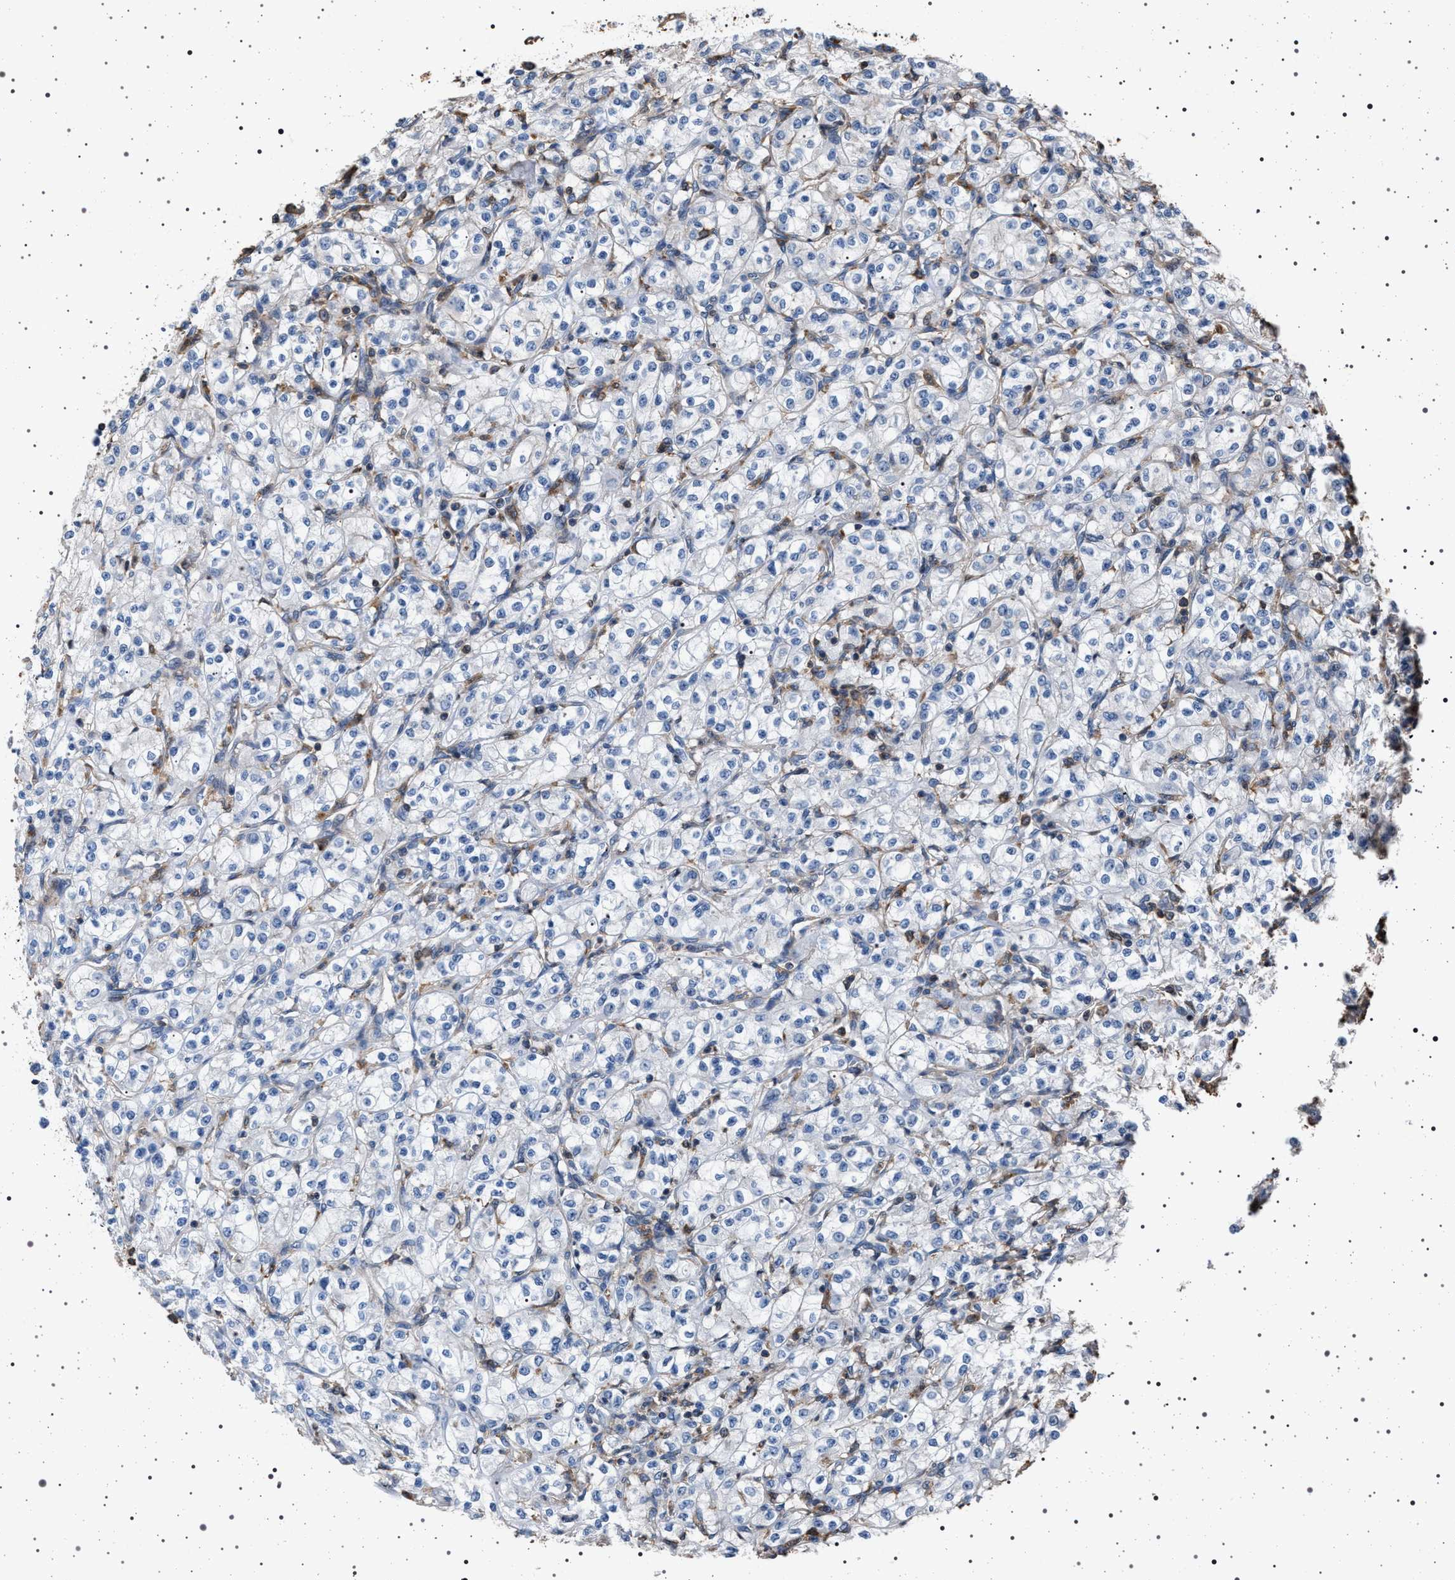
{"staining": {"intensity": "negative", "quantity": "none", "location": "none"}, "tissue": "renal cancer", "cell_type": "Tumor cells", "image_type": "cancer", "snomed": [{"axis": "morphology", "description": "Adenocarcinoma, NOS"}, {"axis": "topography", "description": "Kidney"}], "caption": "A high-resolution image shows immunohistochemistry staining of adenocarcinoma (renal), which demonstrates no significant positivity in tumor cells.", "gene": "SMAP2", "patient": {"sex": "male", "age": 77}}